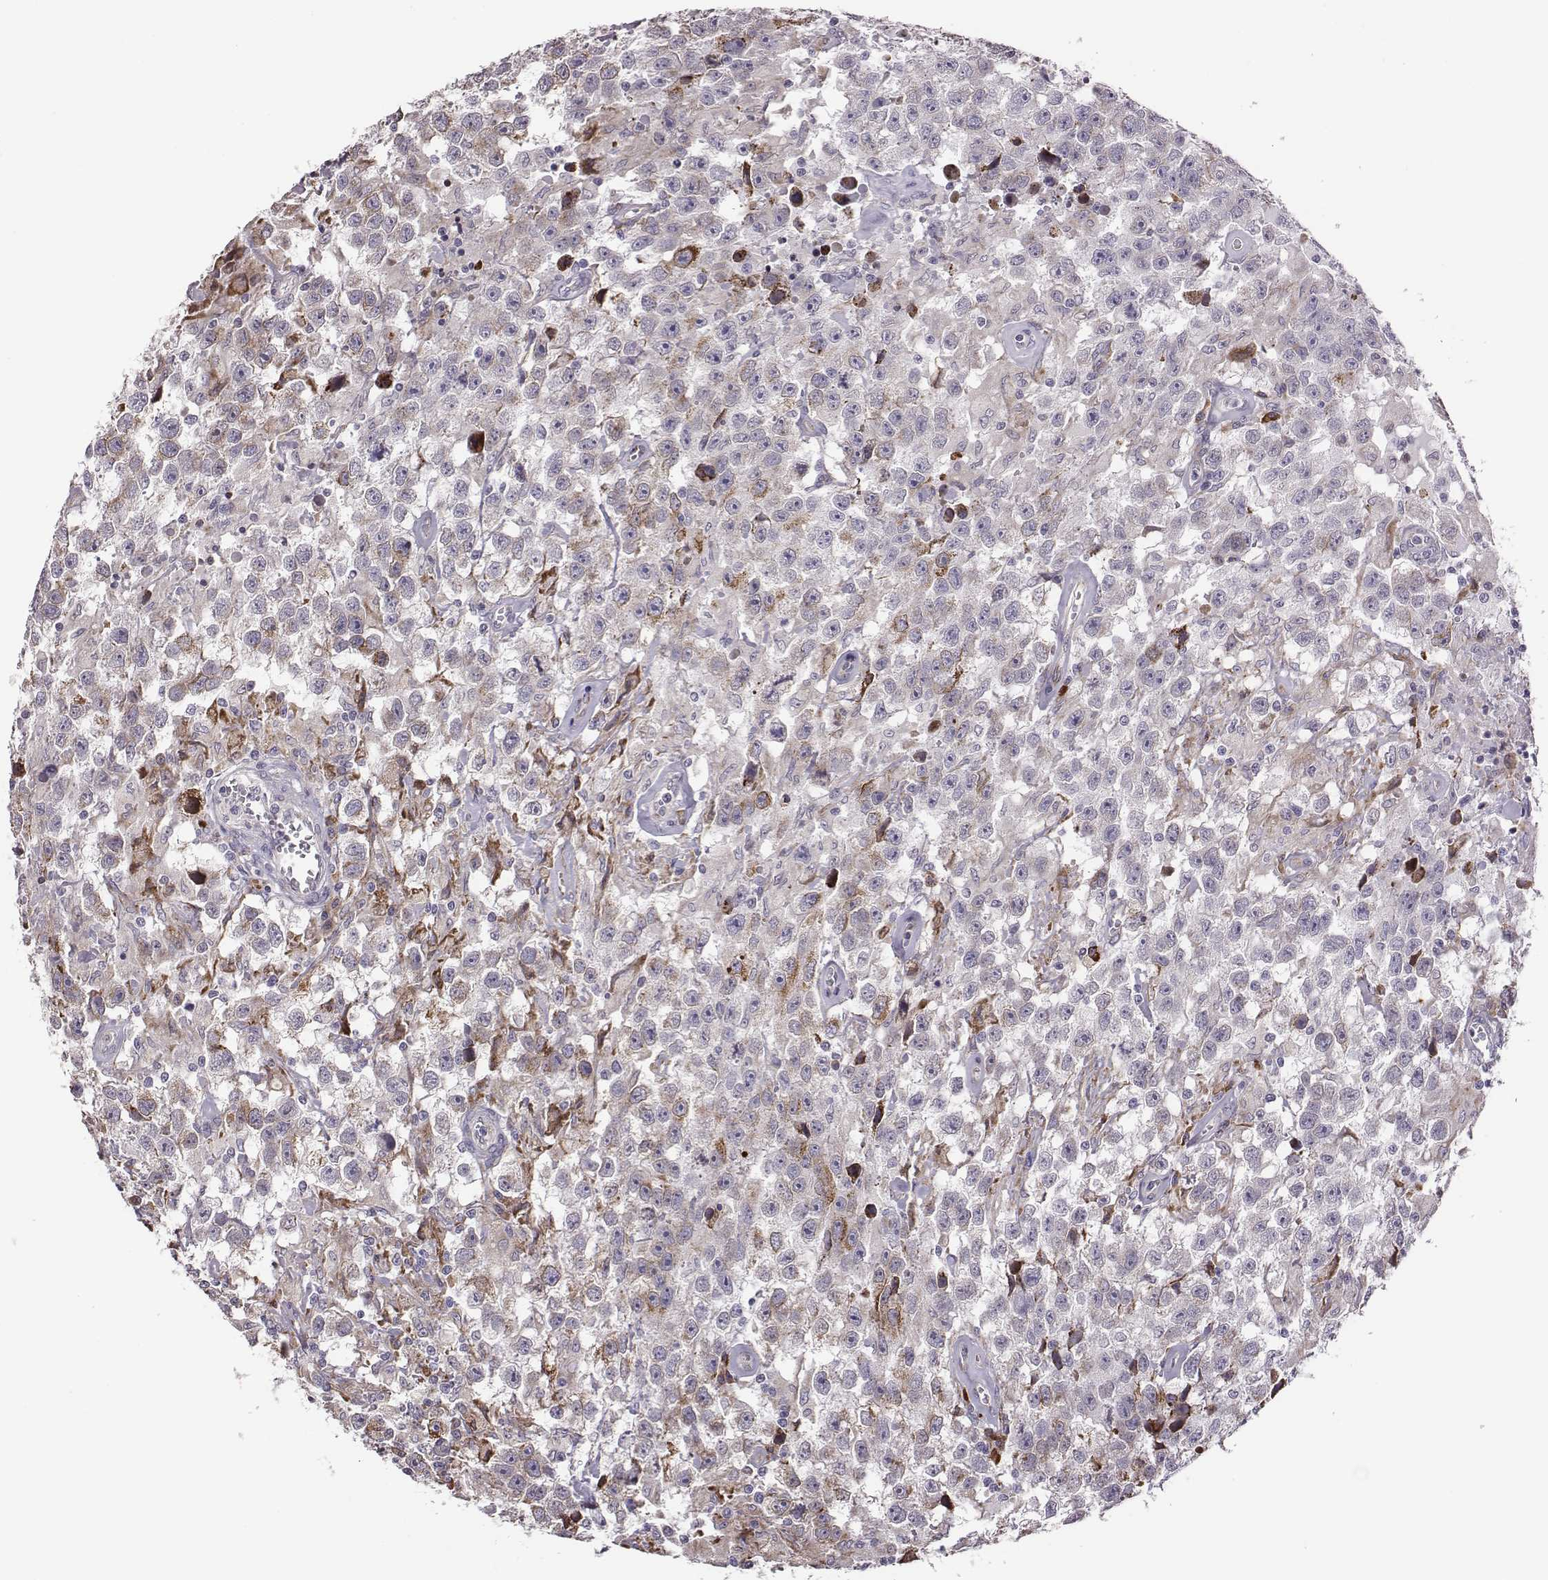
{"staining": {"intensity": "moderate", "quantity": "<25%", "location": "cytoplasmic/membranous"}, "tissue": "testis cancer", "cell_type": "Tumor cells", "image_type": "cancer", "snomed": [{"axis": "morphology", "description": "Seminoma, NOS"}, {"axis": "topography", "description": "Testis"}], "caption": "Immunohistochemistry (IHC) (DAB) staining of human testis cancer (seminoma) demonstrates moderate cytoplasmic/membranous protein staining in approximately <25% of tumor cells.", "gene": "SELENOI", "patient": {"sex": "male", "age": 43}}